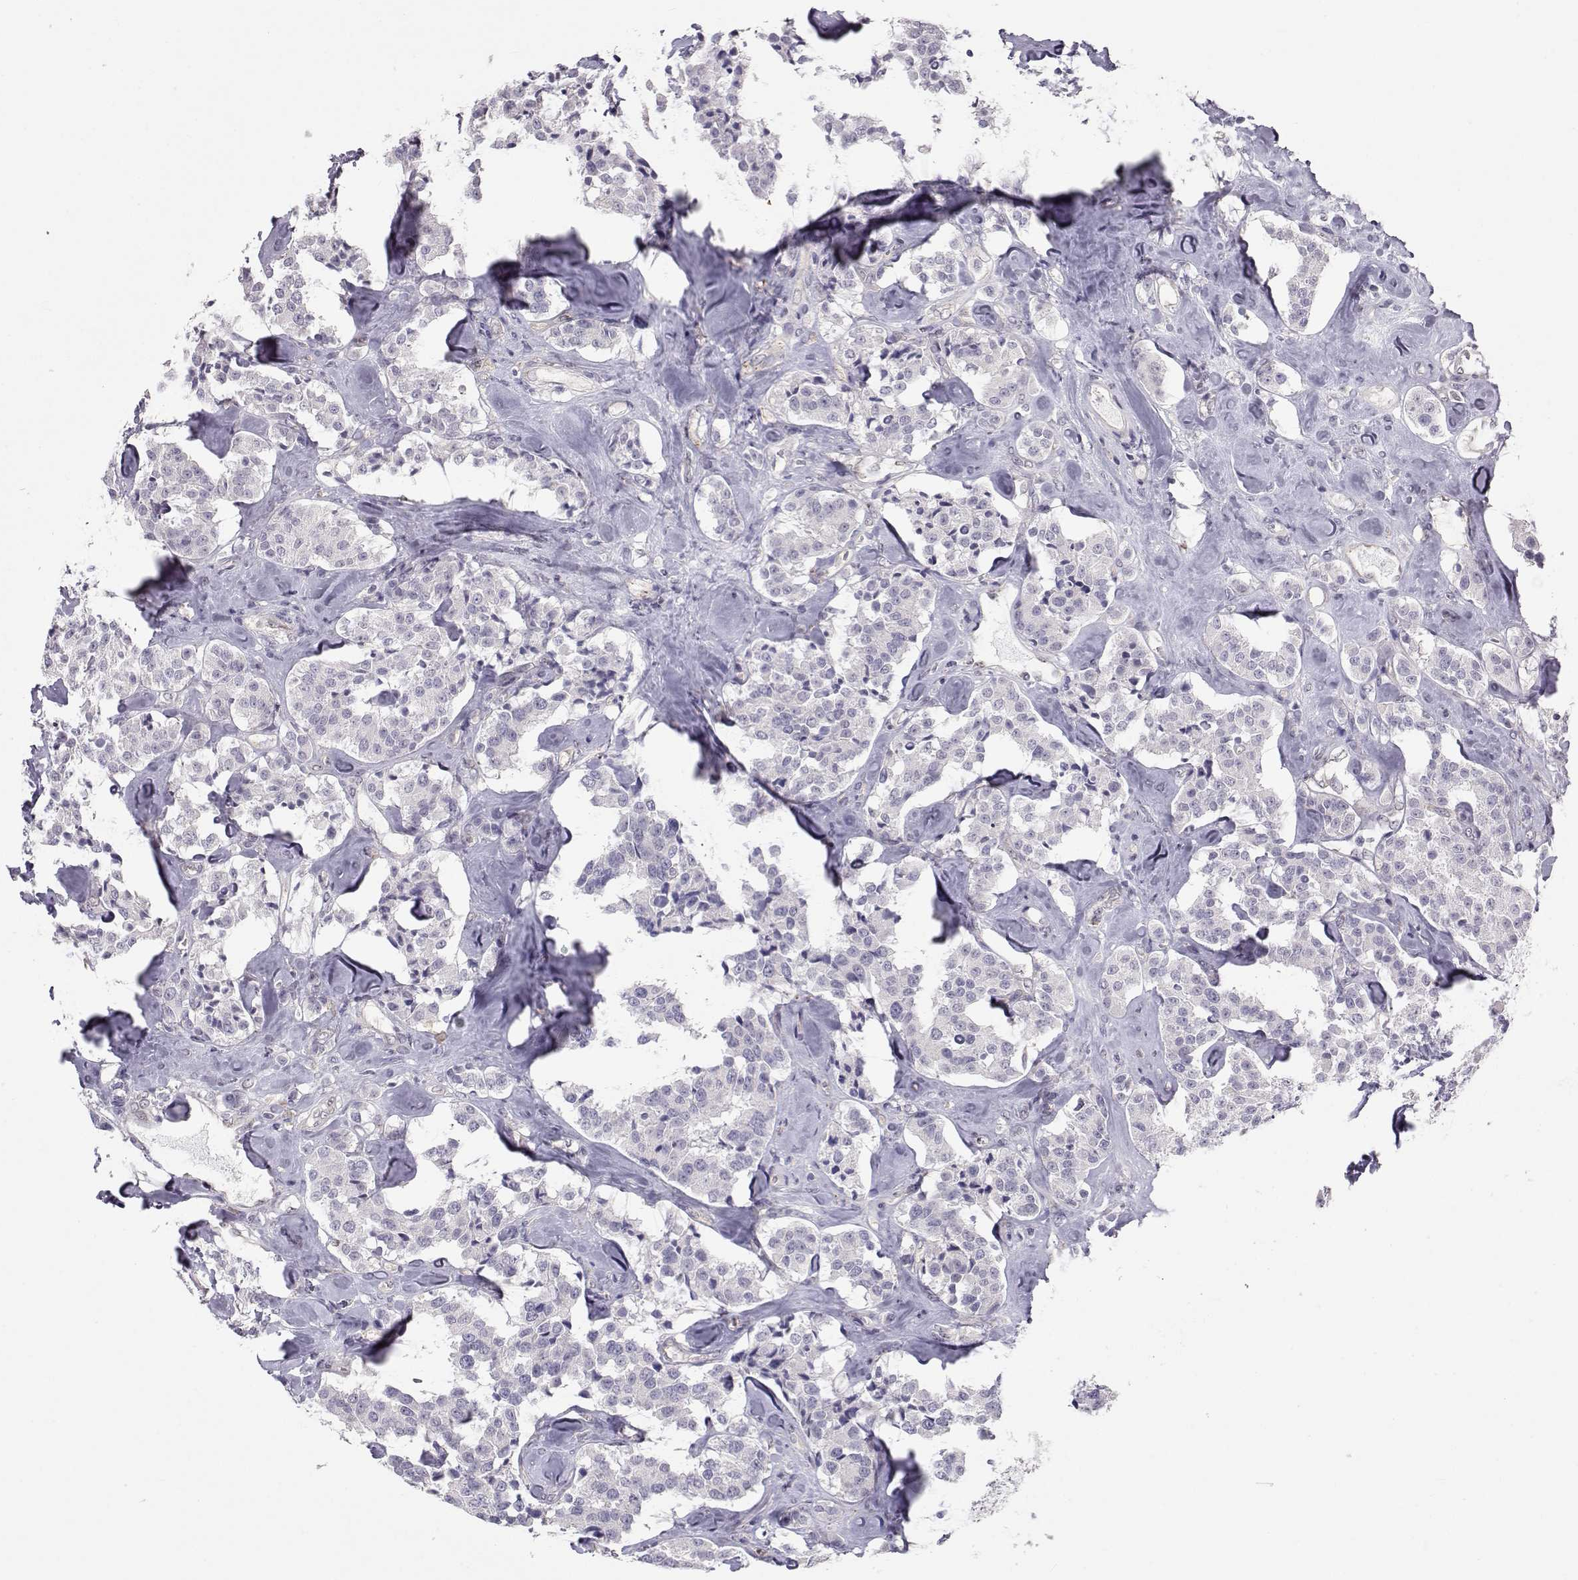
{"staining": {"intensity": "negative", "quantity": "none", "location": "none"}, "tissue": "carcinoid", "cell_type": "Tumor cells", "image_type": "cancer", "snomed": [{"axis": "morphology", "description": "Carcinoid, malignant, NOS"}, {"axis": "topography", "description": "Pancreas"}], "caption": "There is no significant staining in tumor cells of malignant carcinoid. (Stains: DAB immunohistochemistry with hematoxylin counter stain, Microscopy: brightfield microscopy at high magnification).", "gene": "NPVF", "patient": {"sex": "male", "age": 41}}